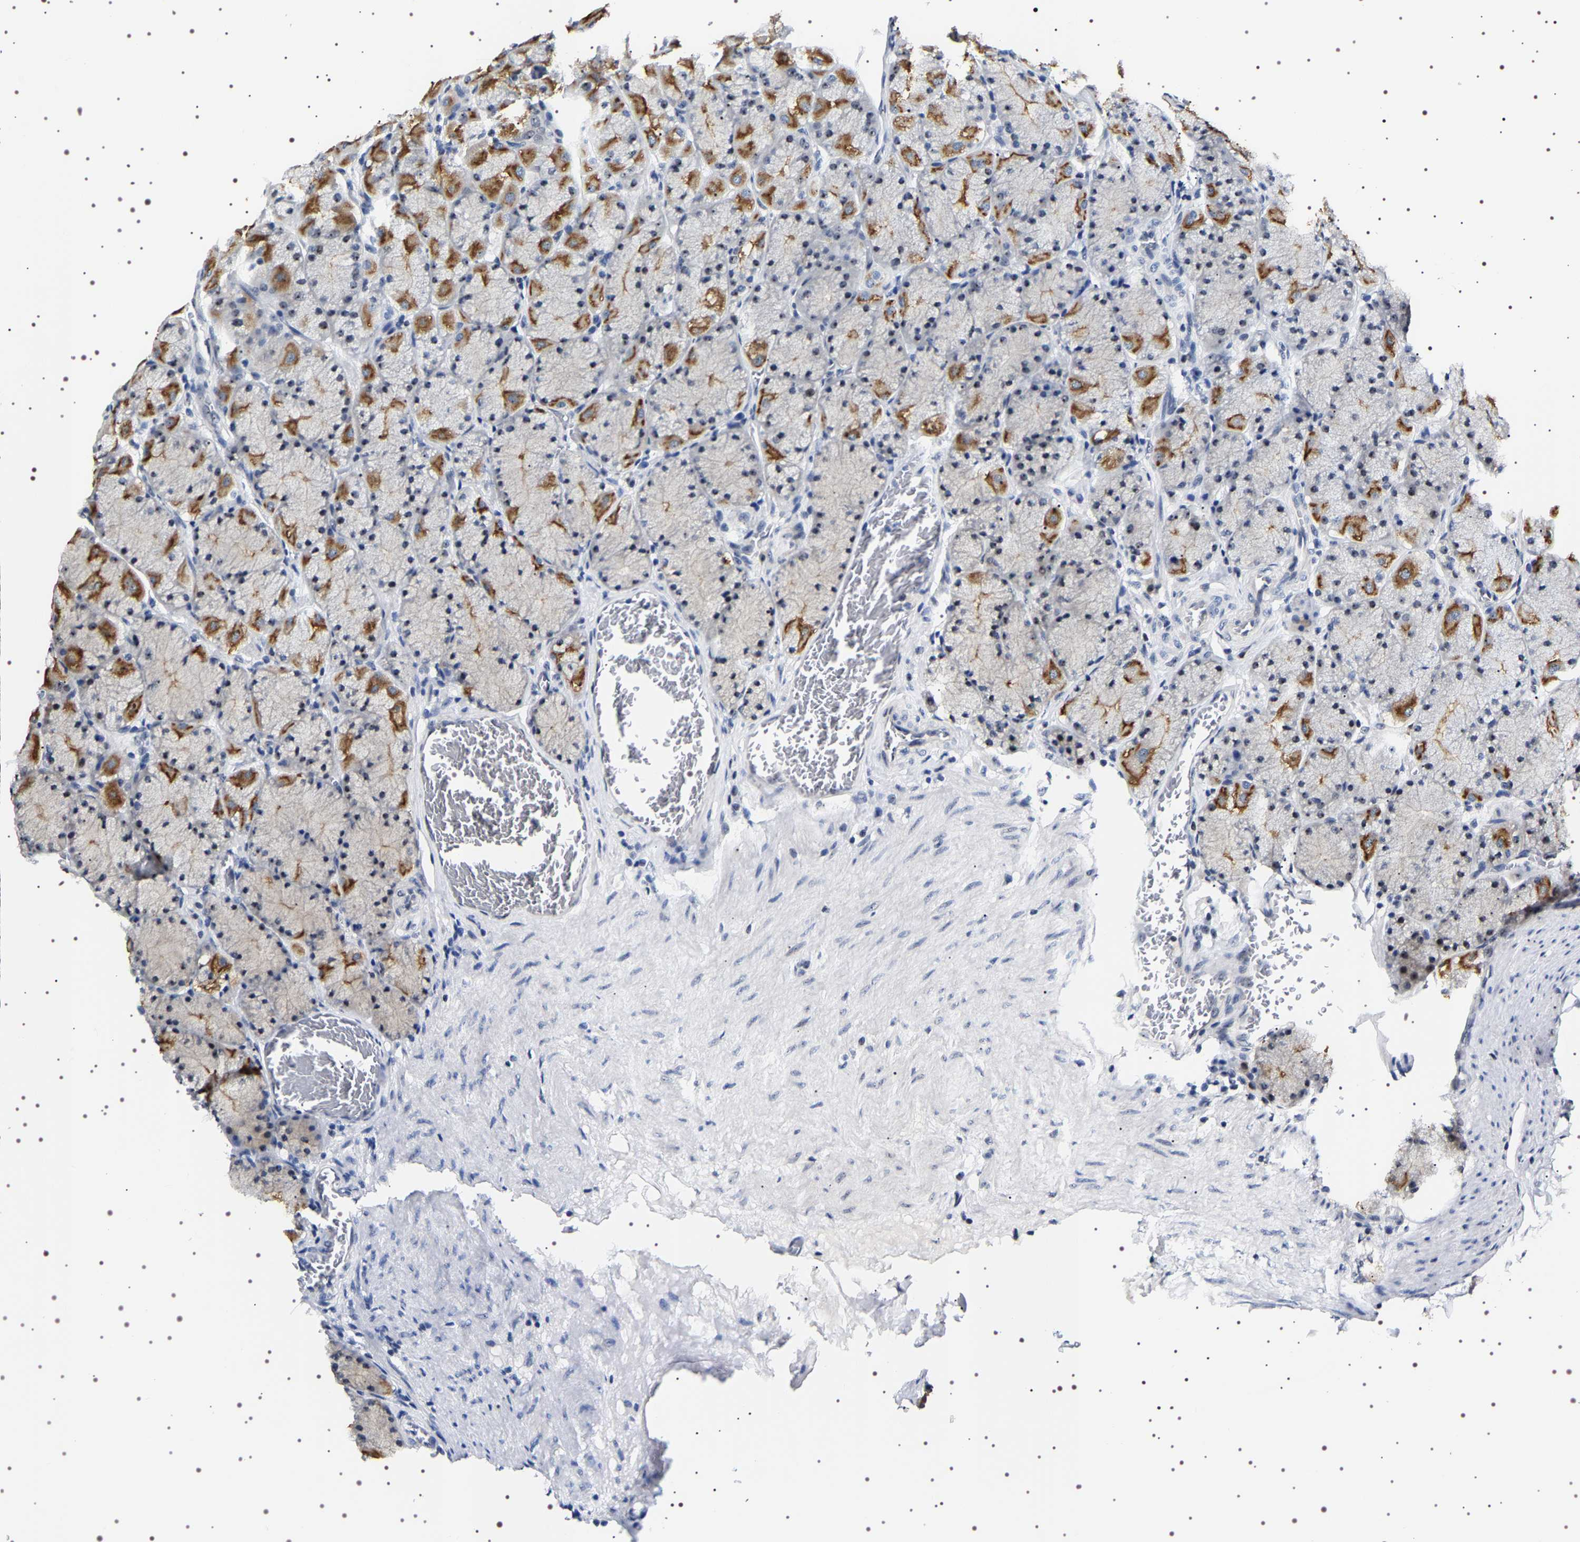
{"staining": {"intensity": "strong", "quantity": "25%-75%", "location": "cytoplasmic/membranous,nuclear"}, "tissue": "stomach", "cell_type": "Glandular cells", "image_type": "normal", "snomed": [{"axis": "morphology", "description": "Normal tissue, NOS"}, {"axis": "topography", "description": "Stomach, upper"}], "caption": "Immunohistochemistry of unremarkable human stomach exhibits high levels of strong cytoplasmic/membranous,nuclear positivity in approximately 25%-75% of glandular cells.", "gene": "GNL3", "patient": {"sex": "female", "age": 56}}